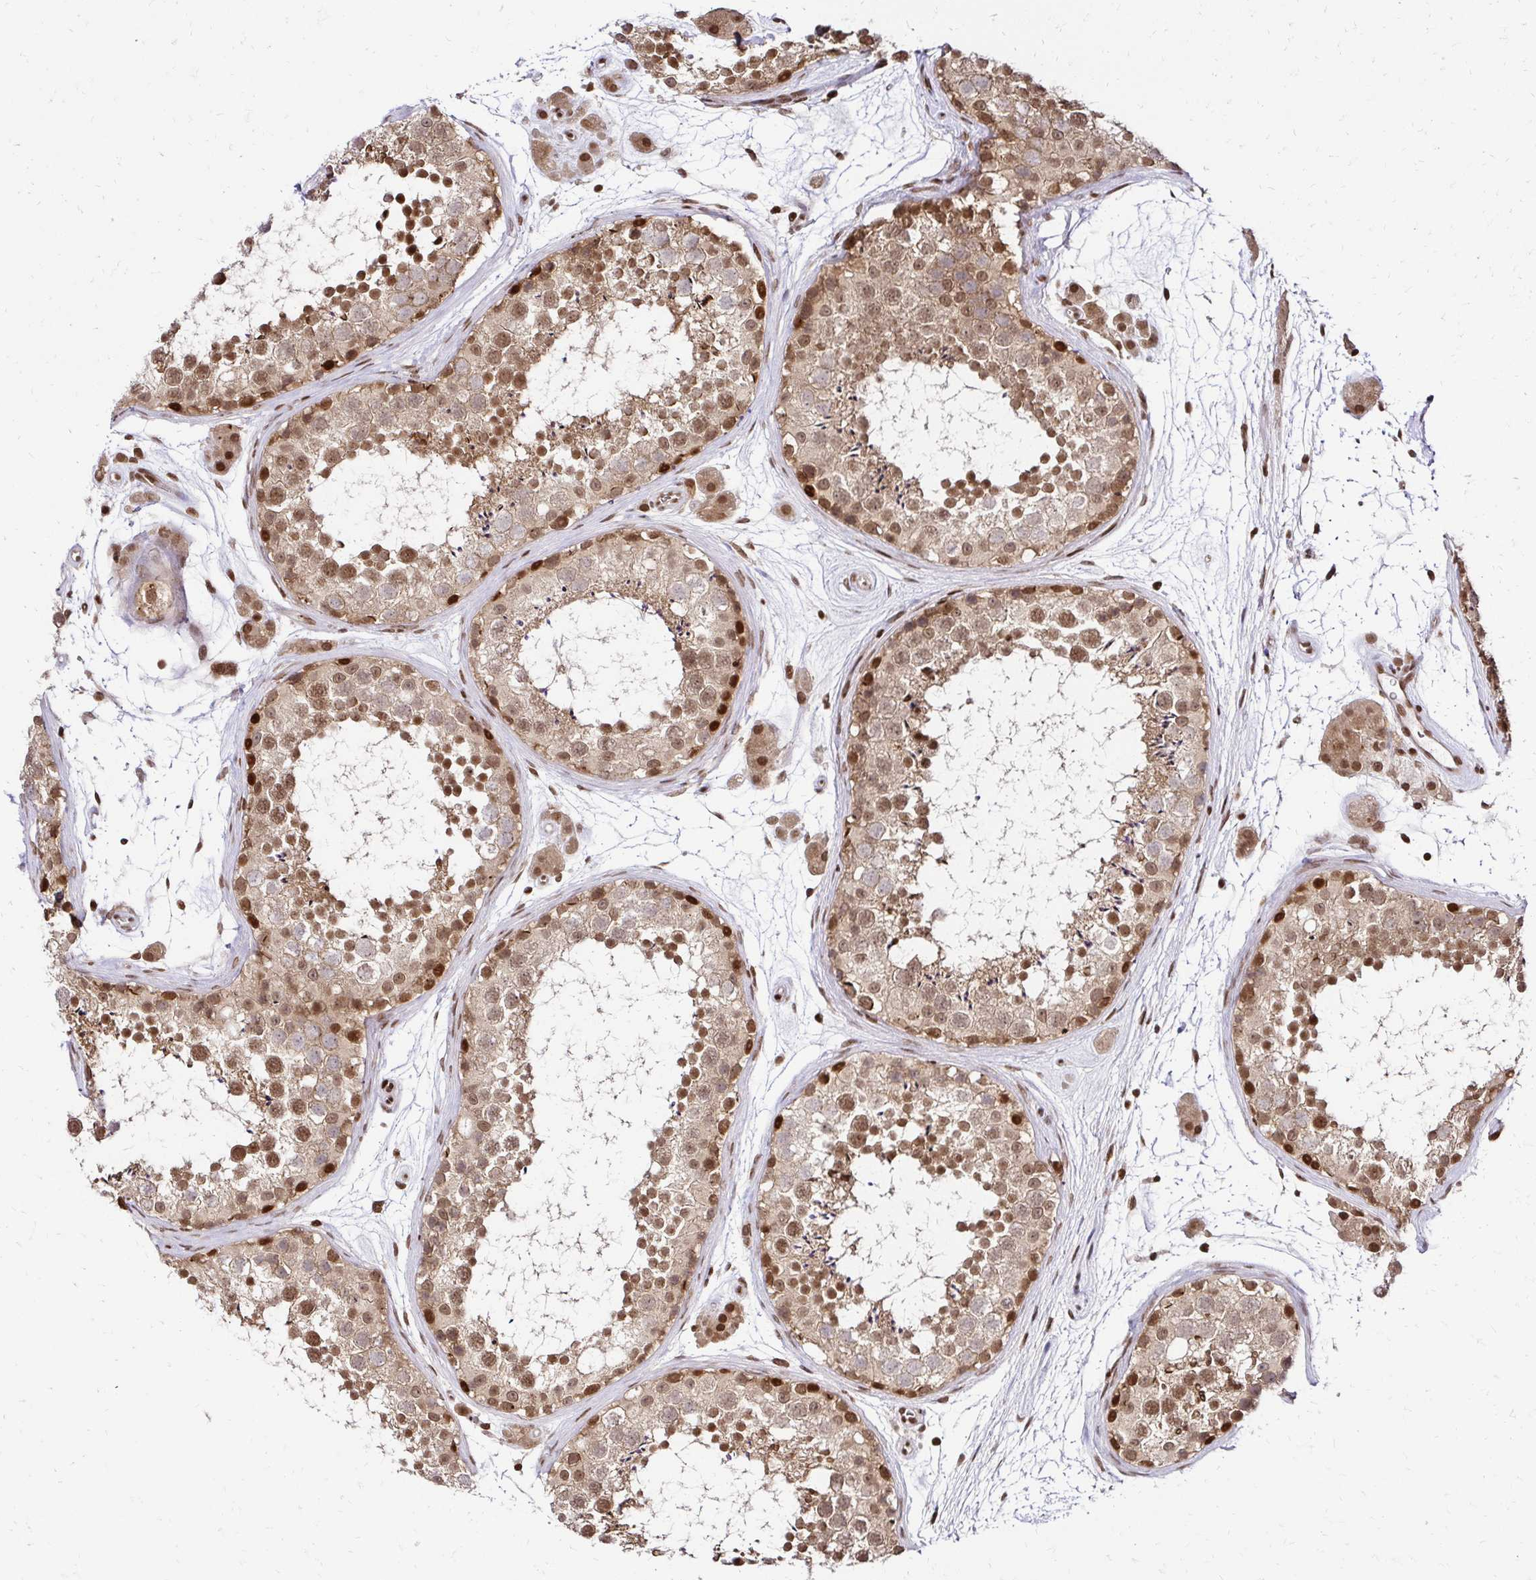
{"staining": {"intensity": "moderate", "quantity": ">75%", "location": "cytoplasmic/membranous,nuclear"}, "tissue": "testis", "cell_type": "Cells in seminiferous ducts", "image_type": "normal", "snomed": [{"axis": "morphology", "description": "Normal tissue, NOS"}, {"axis": "topography", "description": "Testis"}], "caption": "An immunohistochemistry image of normal tissue is shown. Protein staining in brown highlights moderate cytoplasmic/membranous,nuclear positivity in testis within cells in seminiferous ducts.", "gene": "GLYR1", "patient": {"sex": "male", "age": 41}}